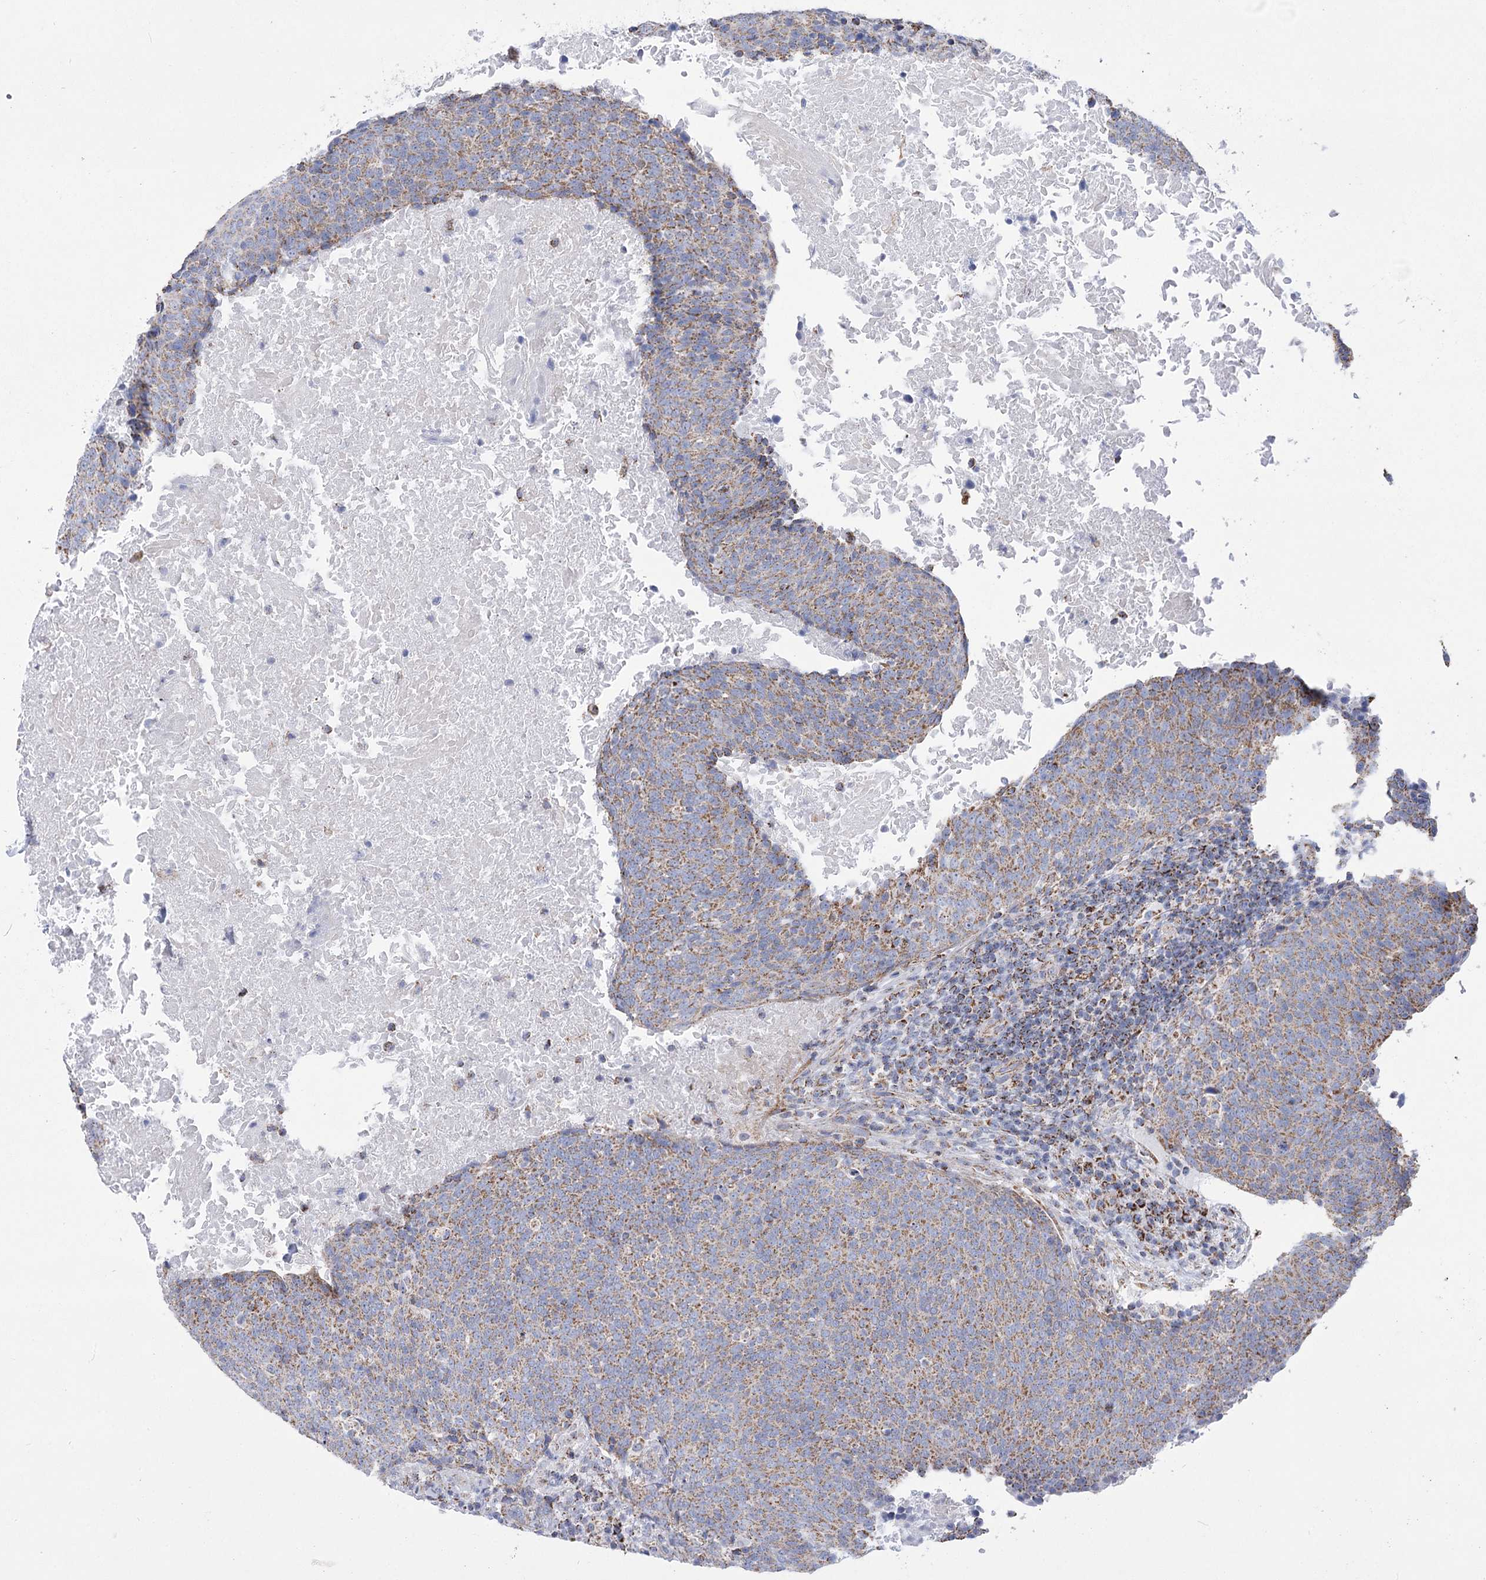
{"staining": {"intensity": "moderate", "quantity": ">75%", "location": "cytoplasmic/membranous"}, "tissue": "head and neck cancer", "cell_type": "Tumor cells", "image_type": "cancer", "snomed": [{"axis": "morphology", "description": "Squamous cell carcinoma, NOS"}, {"axis": "morphology", "description": "Squamous cell carcinoma, metastatic, NOS"}, {"axis": "topography", "description": "Lymph node"}, {"axis": "topography", "description": "Head-Neck"}], "caption": "Immunohistochemistry (IHC) of human head and neck cancer (squamous cell carcinoma) demonstrates medium levels of moderate cytoplasmic/membranous positivity in about >75% of tumor cells.", "gene": "PDHB", "patient": {"sex": "male", "age": 62}}